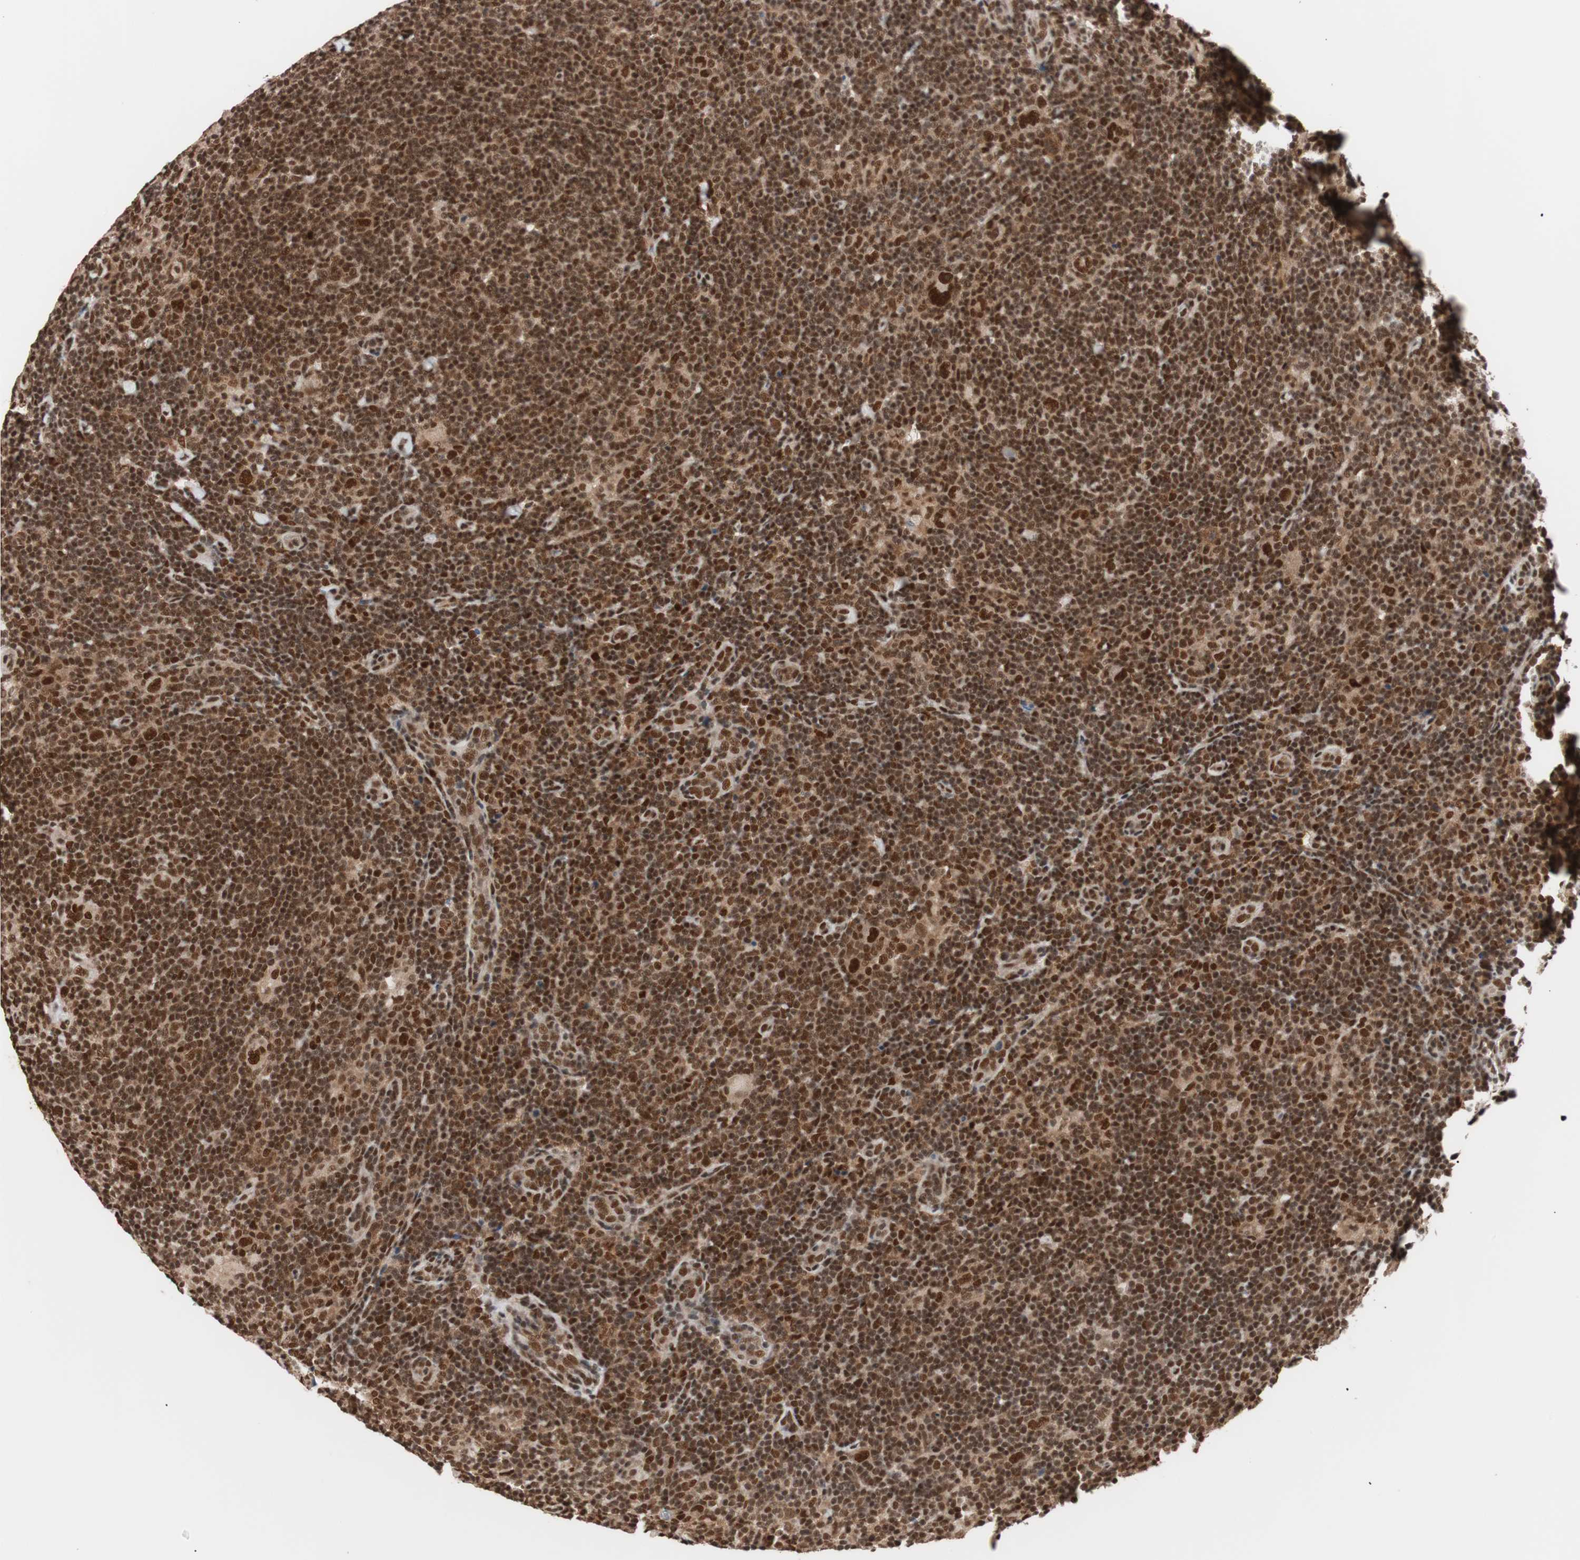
{"staining": {"intensity": "strong", "quantity": ">75%", "location": "nuclear"}, "tissue": "lymphoma", "cell_type": "Tumor cells", "image_type": "cancer", "snomed": [{"axis": "morphology", "description": "Hodgkin's disease, NOS"}, {"axis": "topography", "description": "Lymph node"}], "caption": "Lymphoma was stained to show a protein in brown. There is high levels of strong nuclear expression in approximately >75% of tumor cells. (Brightfield microscopy of DAB IHC at high magnification).", "gene": "CHAMP1", "patient": {"sex": "female", "age": 57}}